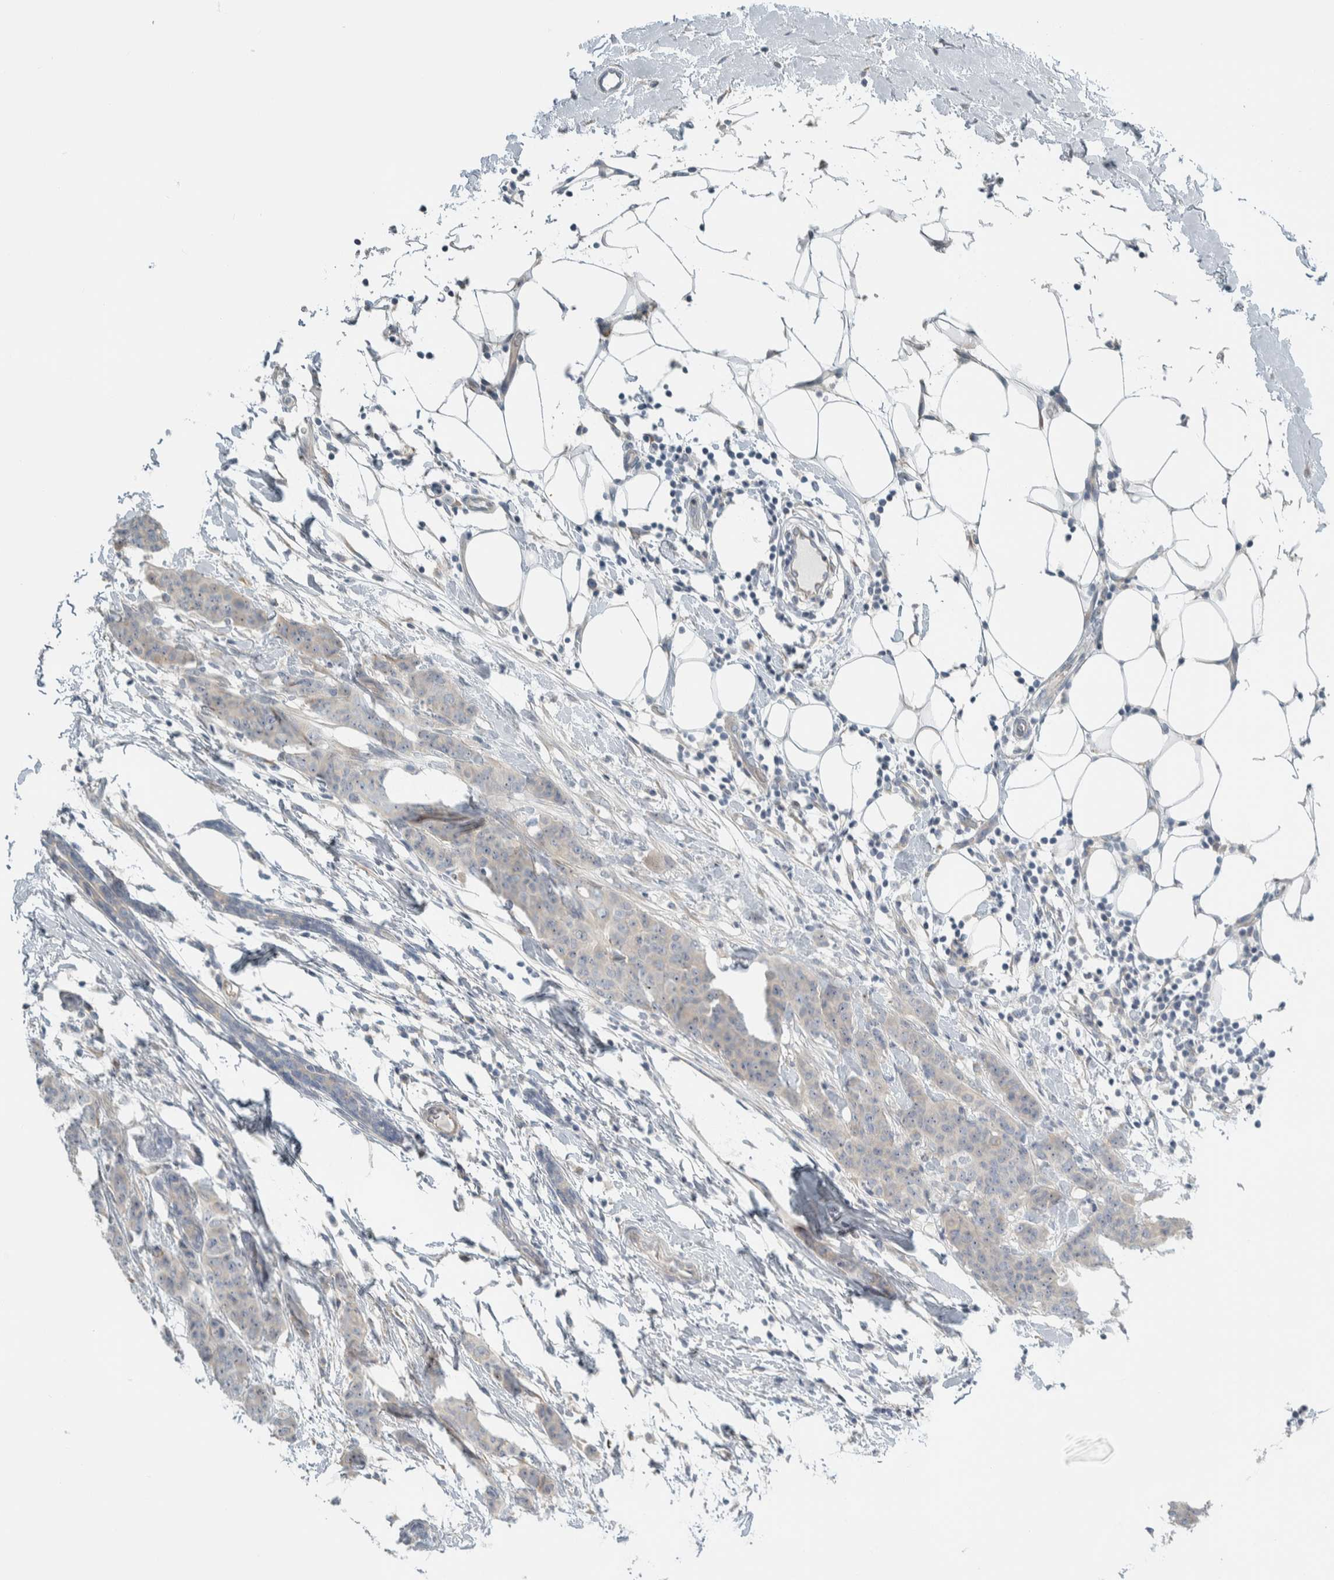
{"staining": {"intensity": "negative", "quantity": "none", "location": "none"}, "tissue": "breast cancer", "cell_type": "Tumor cells", "image_type": "cancer", "snomed": [{"axis": "morphology", "description": "Normal tissue, NOS"}, {"axis": "morphology", "description": "Duct carcinoma"}, {"axis": "topography", "description": "Breast"}], "caption": "Micrograph shows no significant protein positivity in tumor cells of breast infiltrating ductal carcinoma.", "gene": "HGS", "patient": {"sex": "female", "age": 40}}